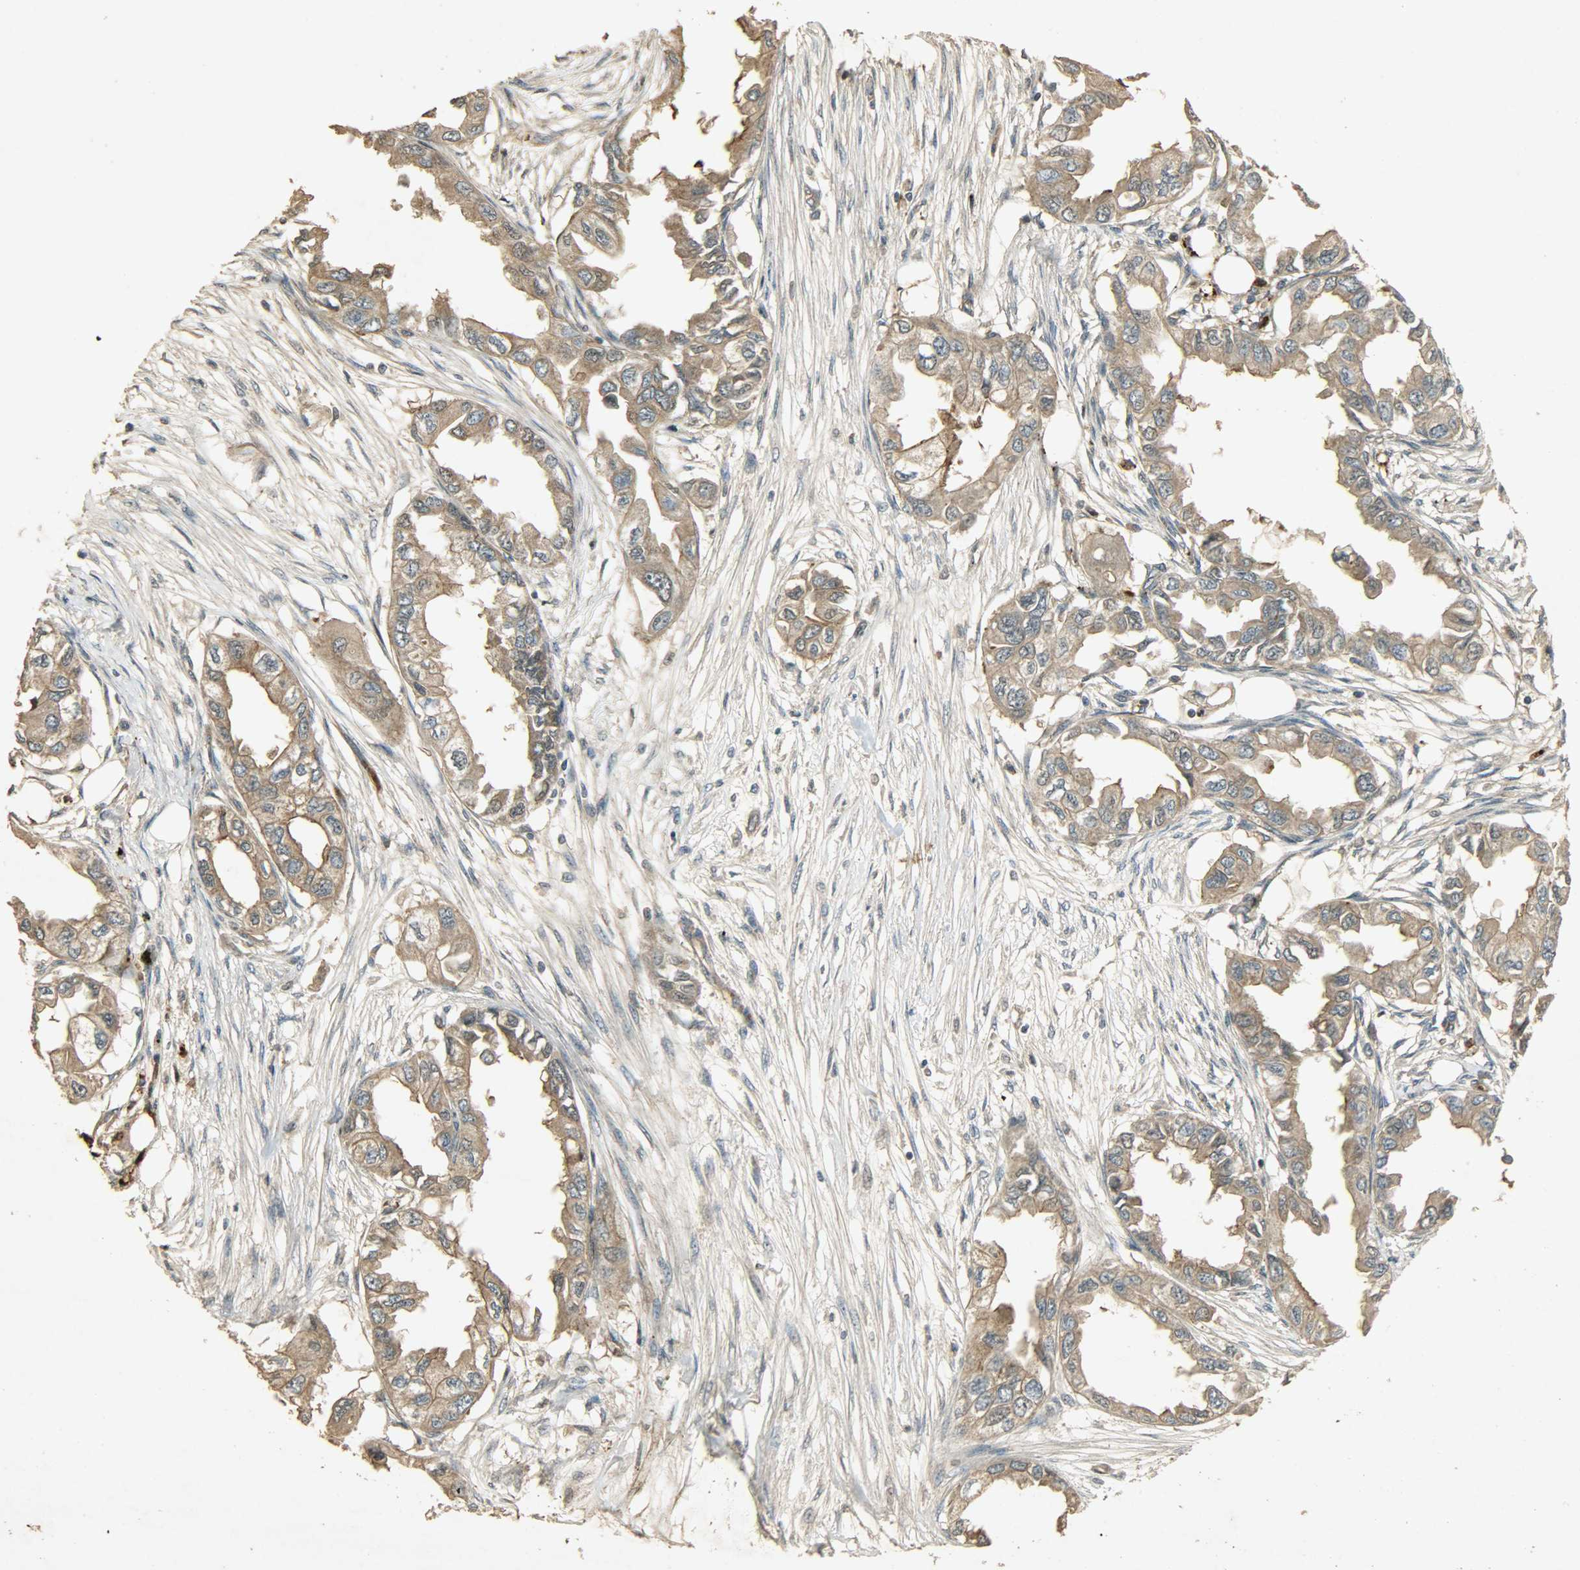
{"staining": {"intensity": "moderate", "quantity": ">75%", "location": "cytoplasmic/membranous"}, "tissue": "endometrial cancer", "cell_type": "Tumor cells", "image_type": "cancer", "snomed": [{"axis": "morphology", "description": "Adenocarcinoma, NOS"}, {"axis": "topography", "description": "Endometrium"}], "caption": "Immunohistochemical staining of endometrial cancer shows medium levels of moderate cytoplasmic/membranous positivity in approximately >75% of tumor cells.", "gene": "ATP2B1", "patient": {"sex": "female", "age": 67}}